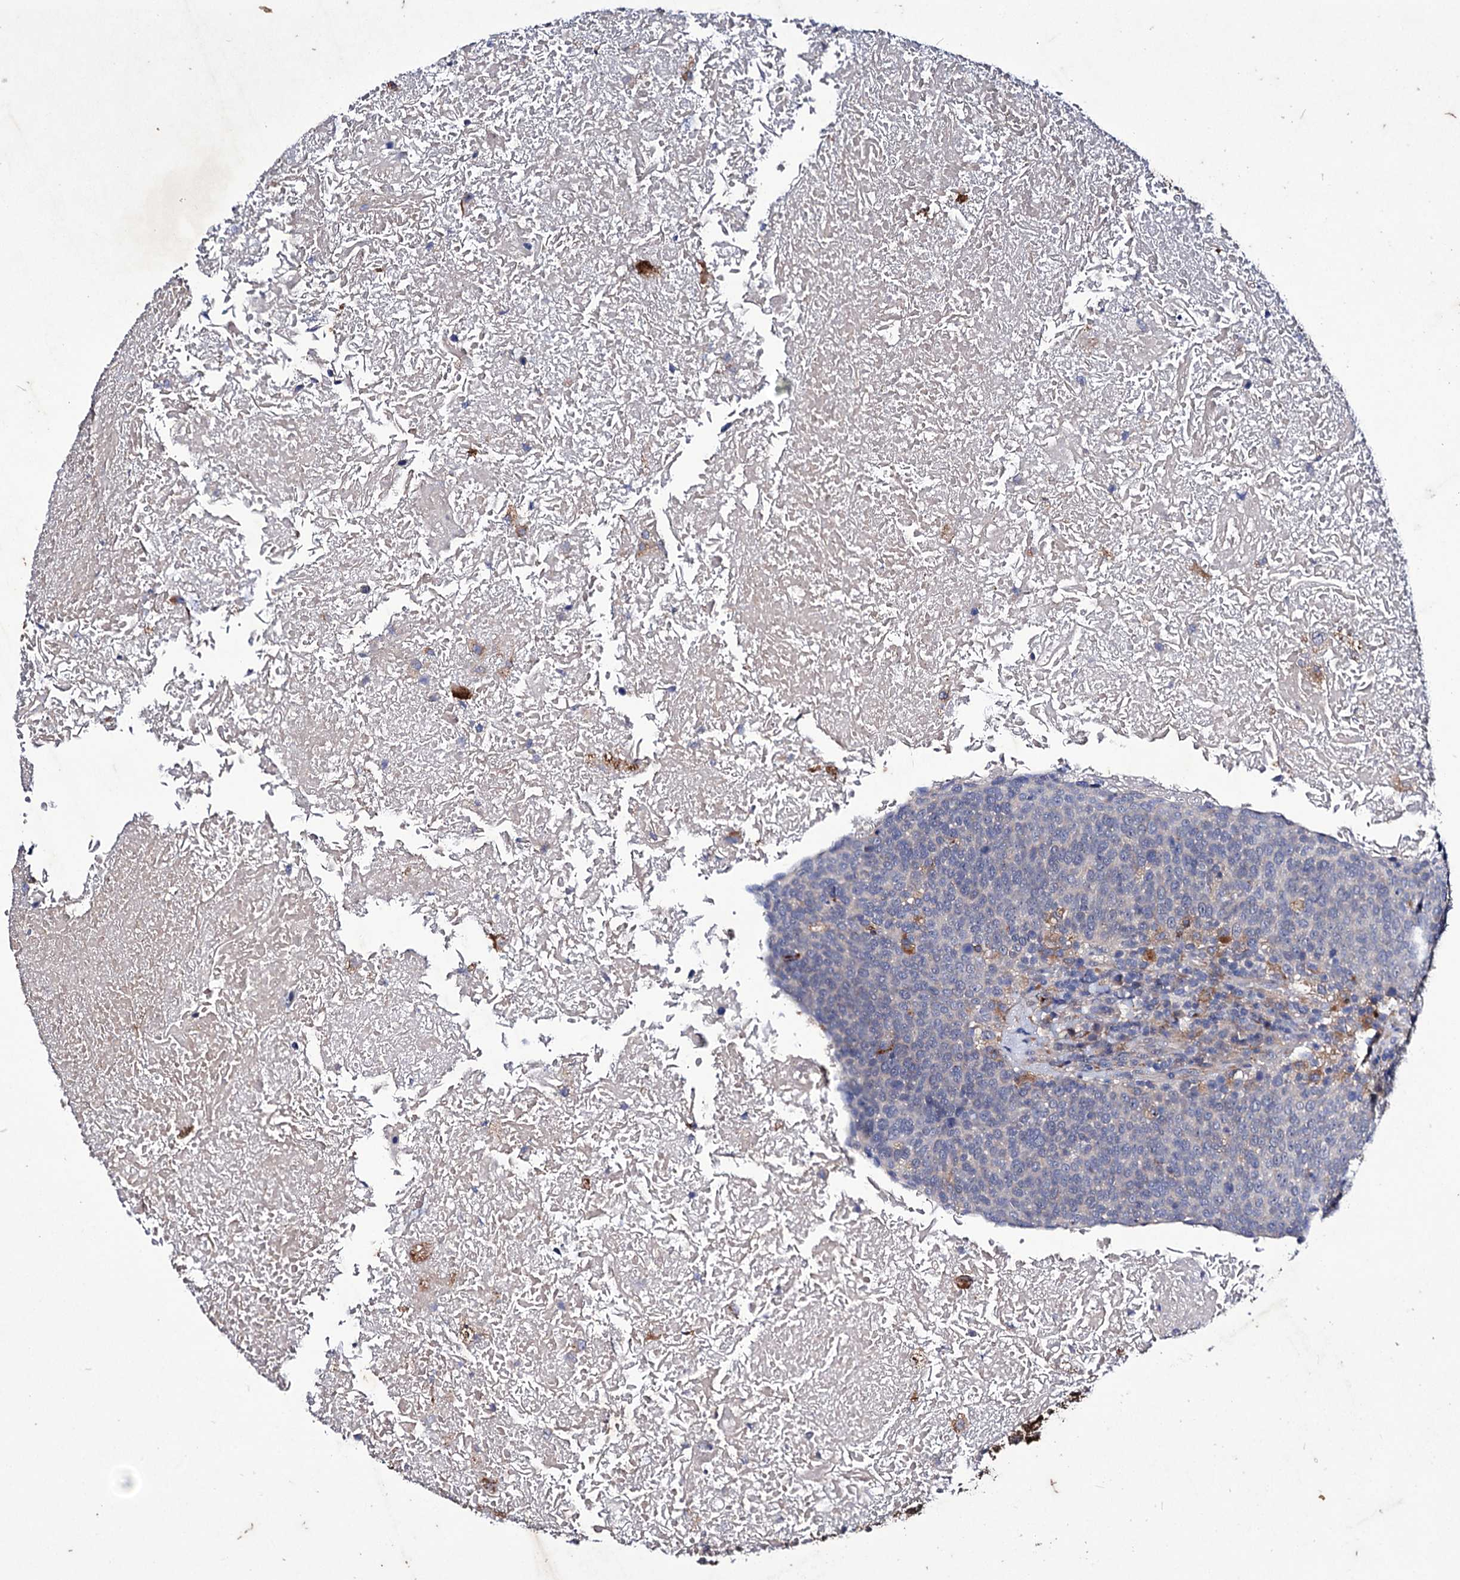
{"staining": {"intensity": "negative", "quantity": "none", "location": "none"}, "tissue": "head and neck cancer", "cell_type": "Tumor cells", "image_type": "cancer", "snomed": [{"axis": "morphology", "description": "Squamous cell carcinoma, NOS"}, {"axis": "morphology", "description": "Squamous cell carcinoma, metastatic, NOS"}, {"axis": "topography", "description": "Lymph node"}, {"axis": "topography", "description": "Head-Neck"}], "caption": "This is an immunohistochemistry image of human metastatic squamous cell carcinoma (head and neck). There is no expression in tumor cells.", "gene": "AXL", "patient": {"sex": "male", "age": 62}}